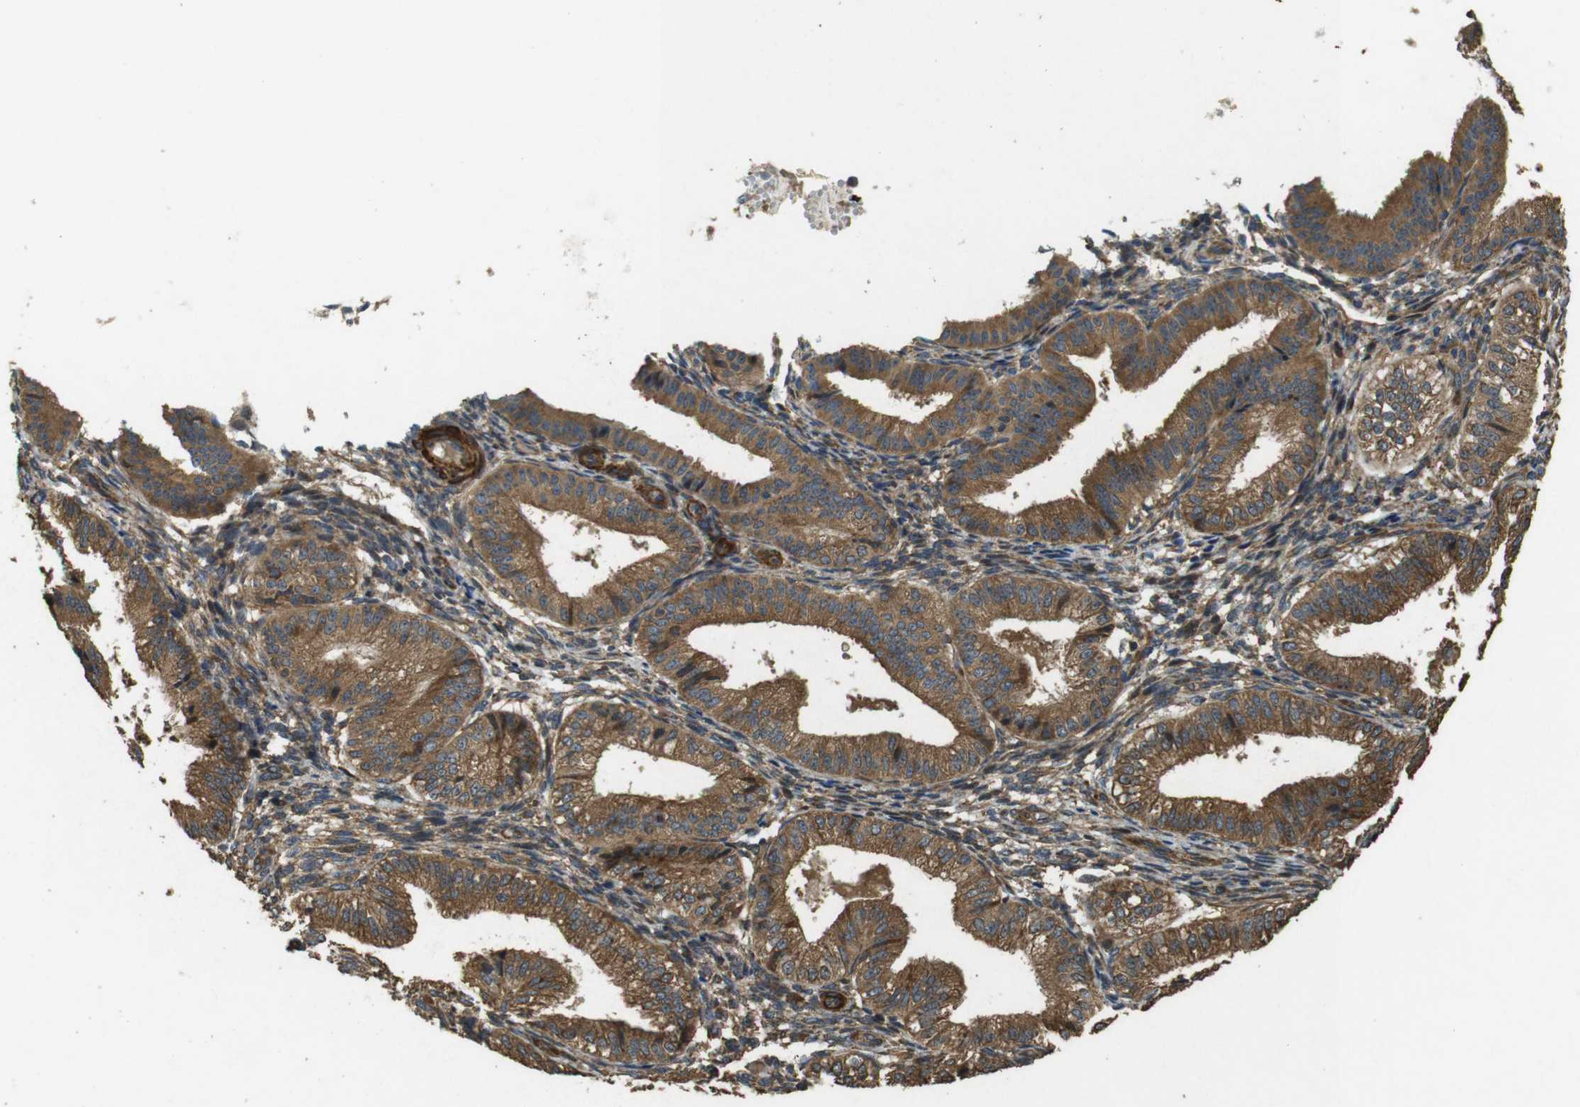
{"staining": {"intensity": "moderate", "quantity": ">75%", "location": "cytoplasmic/membranous"}, "tissue": "endometrium", "cell_type": "Cells in endometrial stroma", "image_type": "normal", "snomed": [{"axis": "morphology", "description": "Normal tissue, NOS"}, {"axis": "topography", "description": "Endometrium"}], "caption": "Normal endometrium was stained to show a protein in brown. There is medium levels of moderate cytoplasmic/membranous positivity in approximately >75% of cells in endometrial stroma. (IHC, brightfield microscopy, high magnification).", "gene": "BNIP3", "patient": {"sex": "female", "age": 39}}